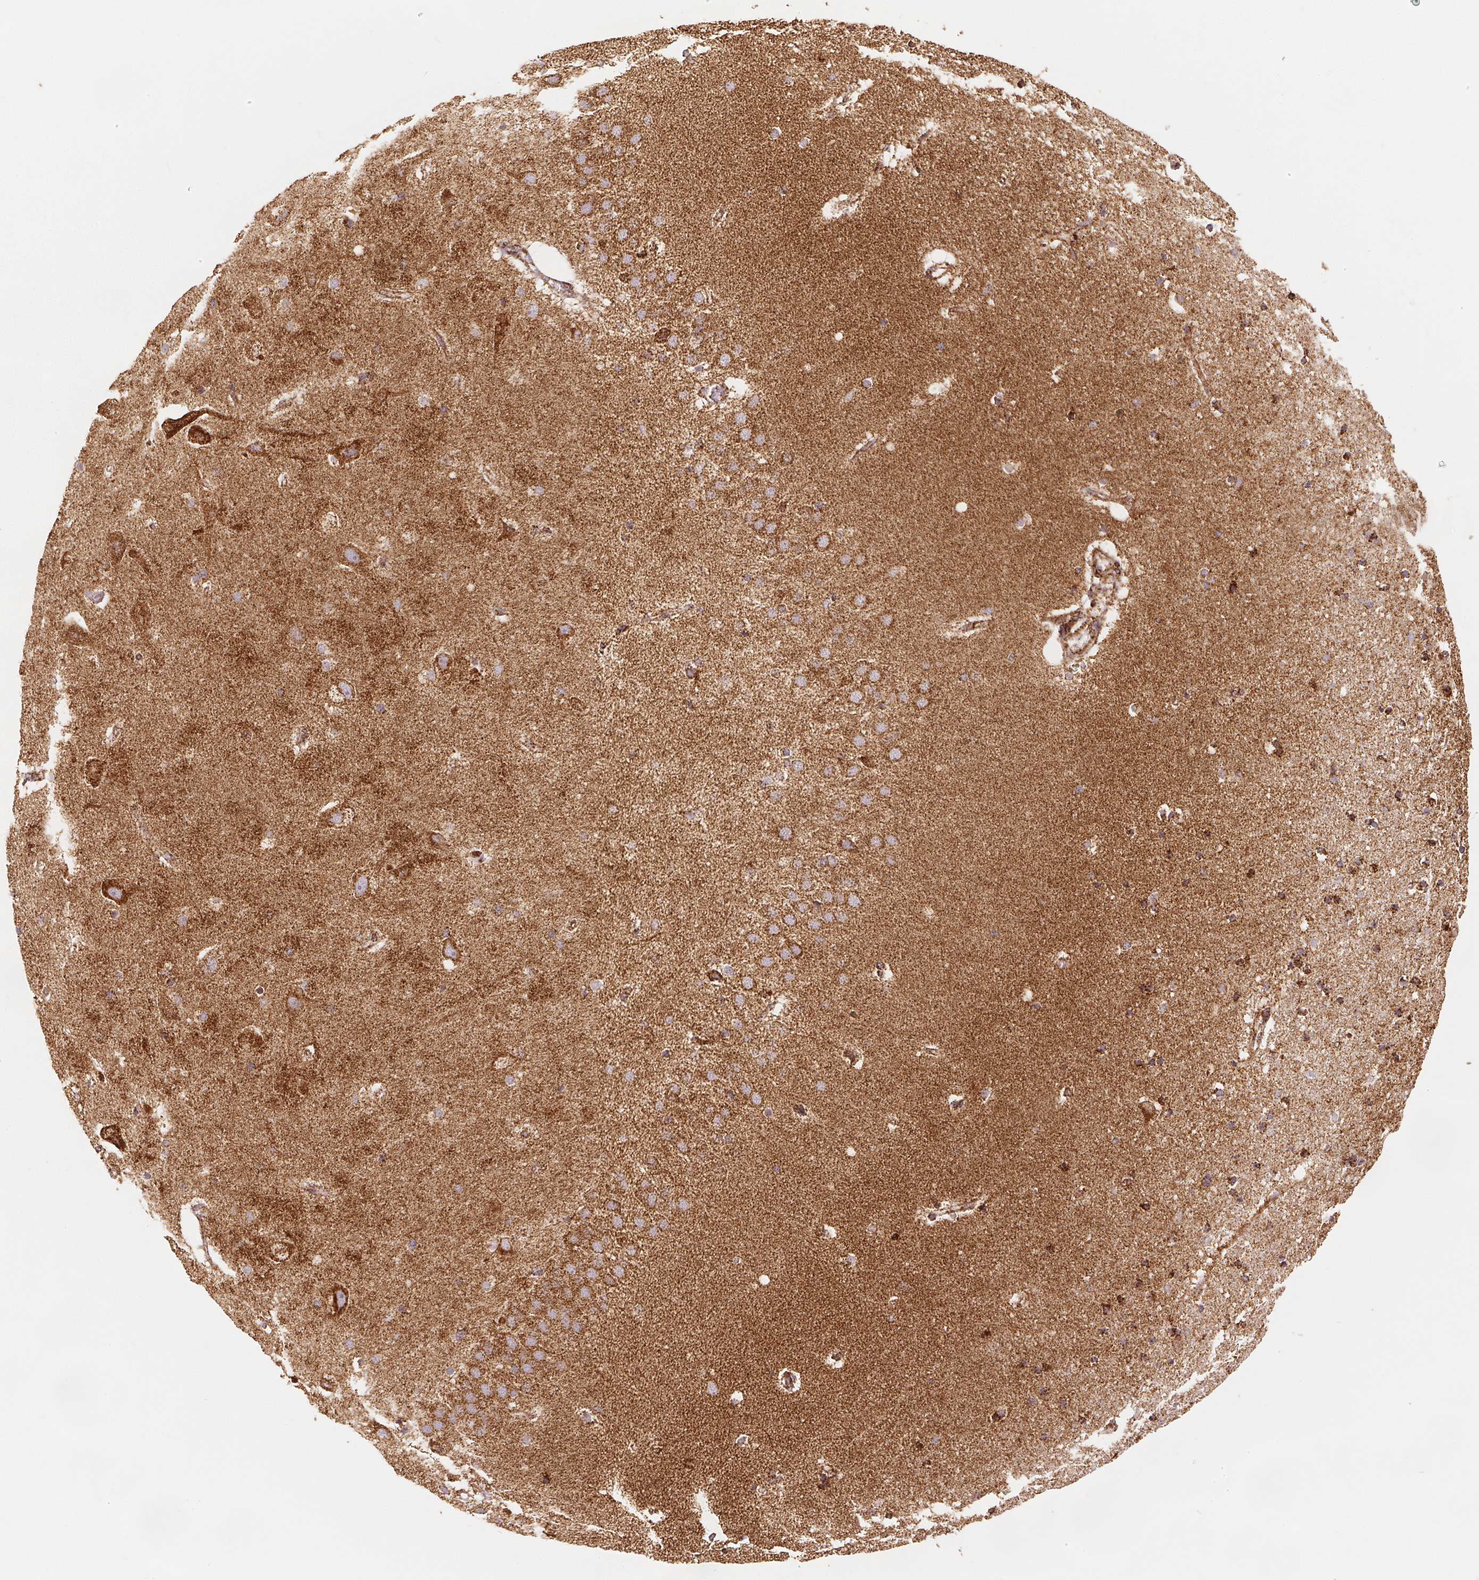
{"staining": {"intensity": "strong", "quantity": "25%-75%", "location": "cytoplasmic/membranous"}, "tissue": "hippocampus", "cell_type": "Glial cells", "image_type": "normal", "snomed": [{"axis": "morphology", "description": "Normal tissue, NOS"}, {"axis": "topography", "description": "Hippocampus"}], "caption": "Immunohistochemical staining of normal hippocampus shows high levels of strong cytoplasmic/membranous staining in approximately 25%-75% of glial cells.", "gene": "SDHB", "patient": {"sex": "male", "age": 63}}